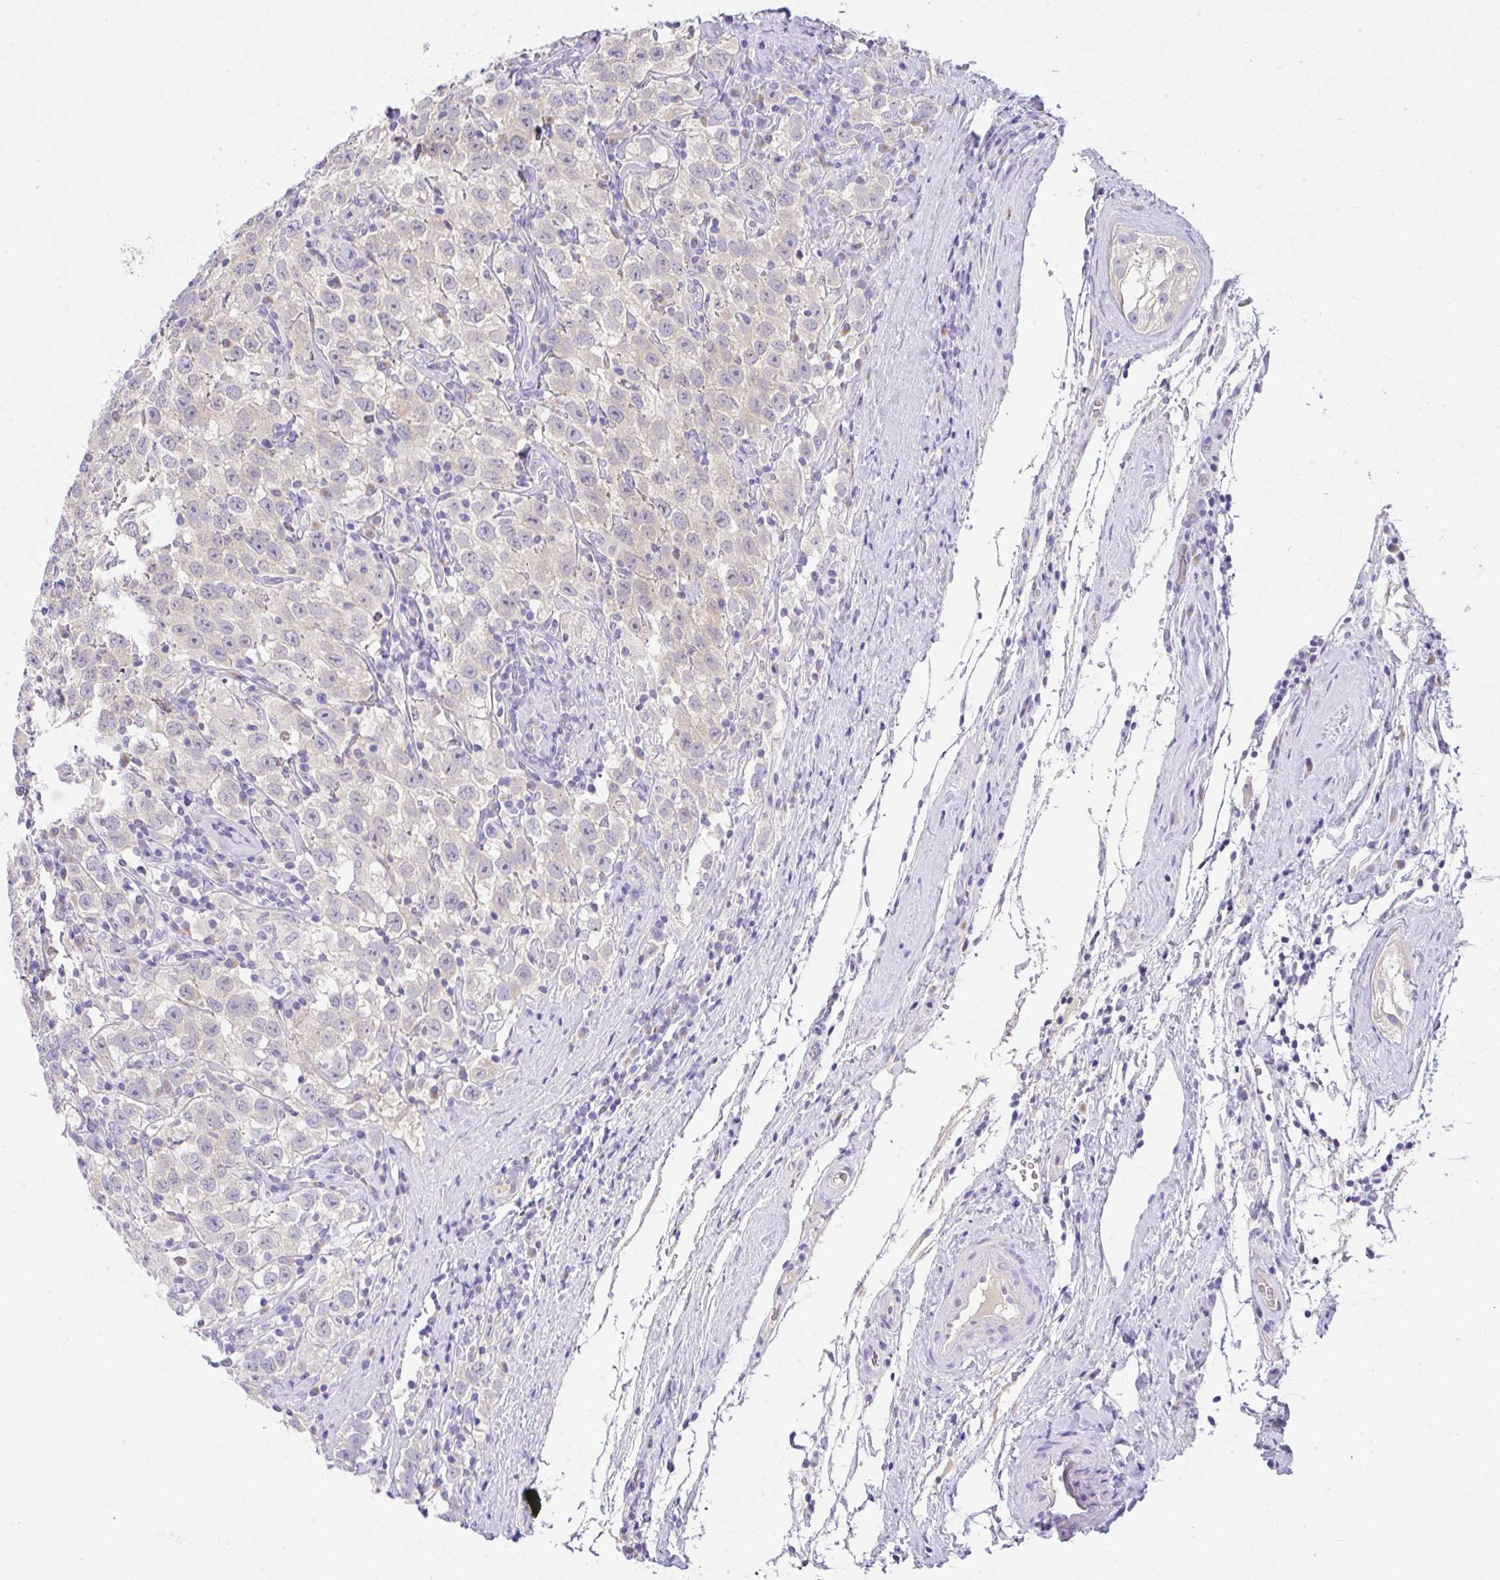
{"staining": {"intensity": "negative", "quantity": "none", "location": "none"}, "tissue": "testis cancer", "cell_type": "Tumor cells", "image_type": "cancer", "snomed": [{"axis": "morphology", "description": "Seminoma, NOS"}, {"axis": "topography", "description": "Testis"}], "caption": "Immunohistochemical staining of human testis seminoma reveals no significant expression in tumor cells.", "gene": "SERPINE3", "patient": {"sex": "male", "age": 41}}